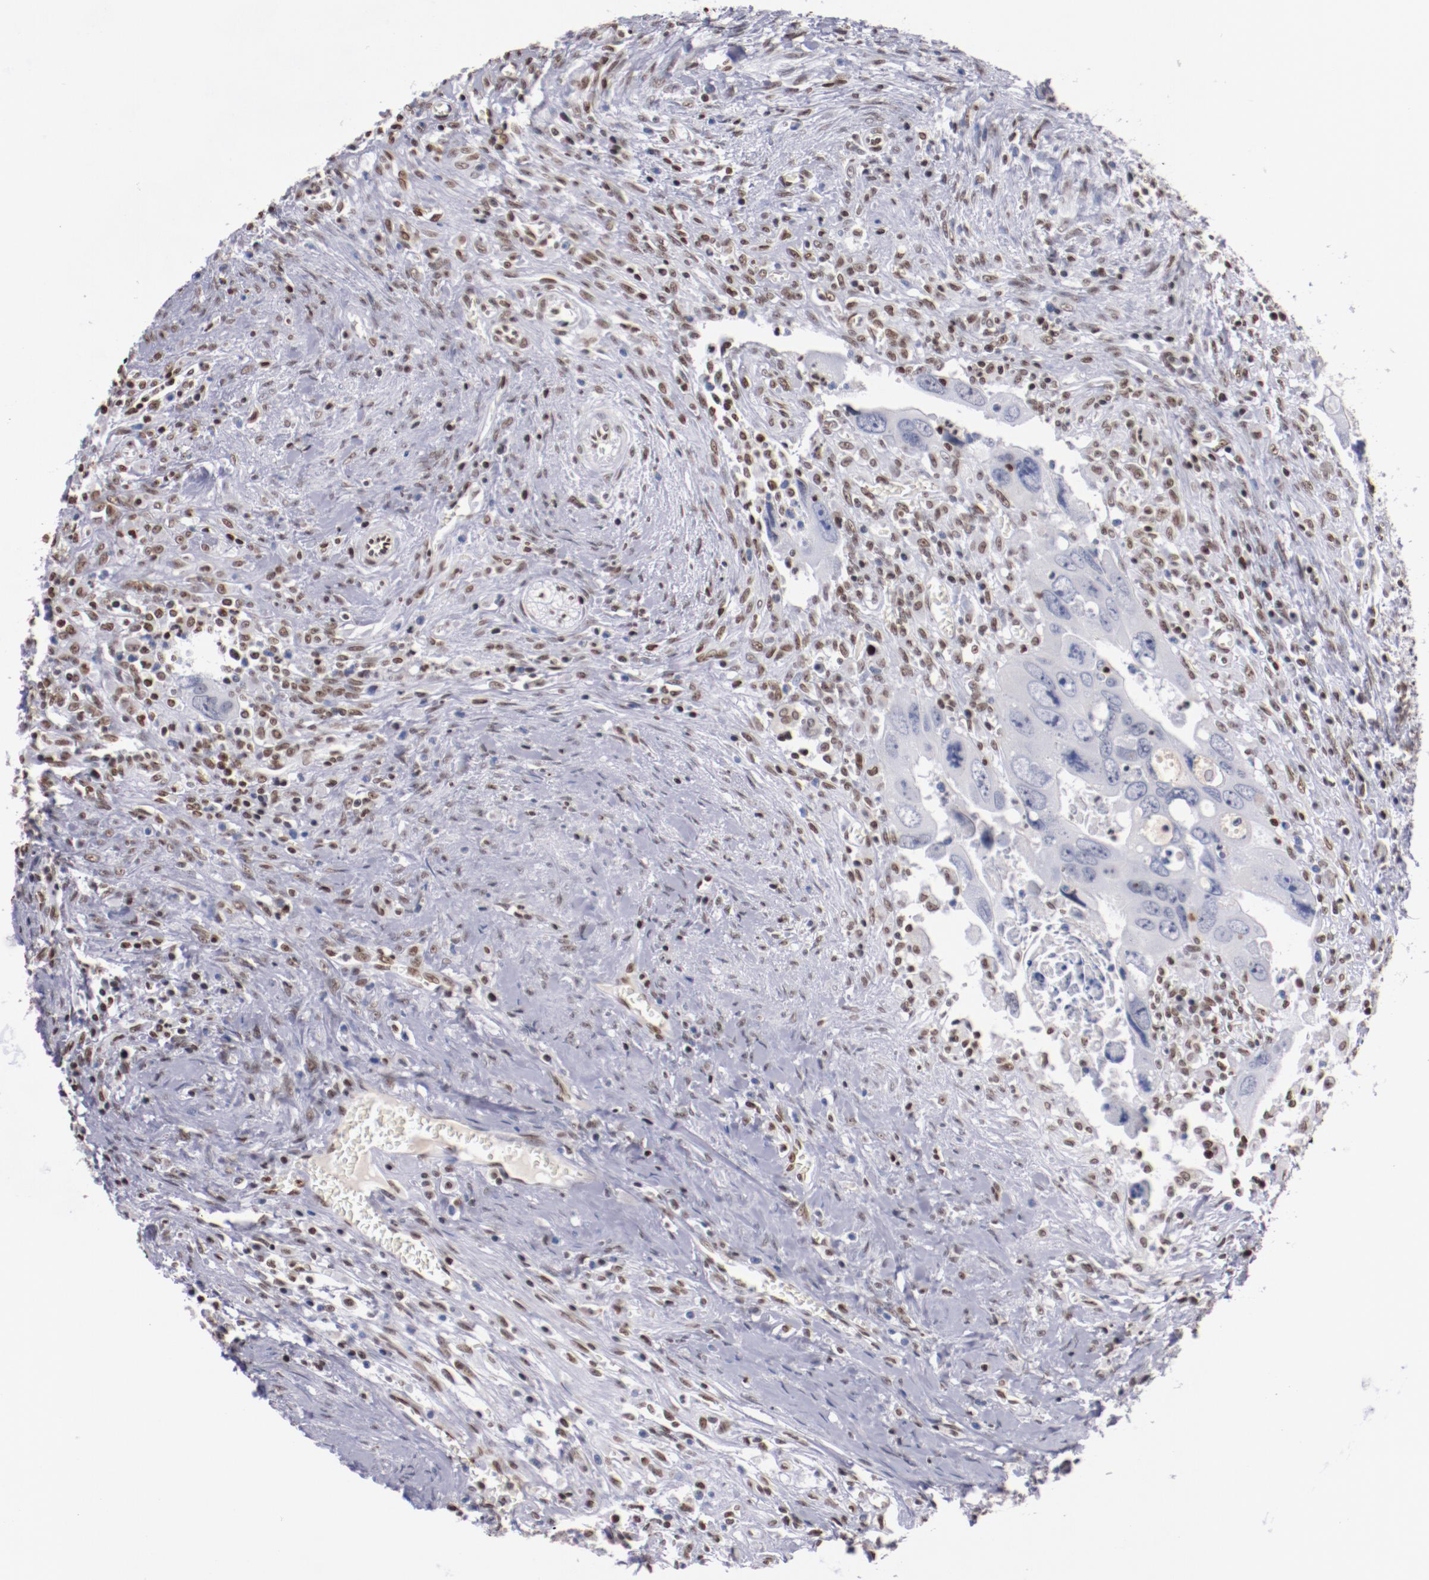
{"staining": {"intensity": "negative", "quantity": "none", "location": "none"}, "tissue": "colorectal cancer", "cell_type": "Tumor cells", "image_type": "cancer", "snomed": [{"axis": "morphology", "description": "Adenocarcinoma, NOS"}, {"axis": "topography", "description": "Rectum"}], "caption": "Immunohistochemical staining of colorectal cancer (adenocarcinoma) reveals no significant expression in tumor cells. (Brightfield microscopy of DAB immunohistochemistry at high magnification).", "gene": "IFI16", "patient": {"sex": "male", "age": 70}}